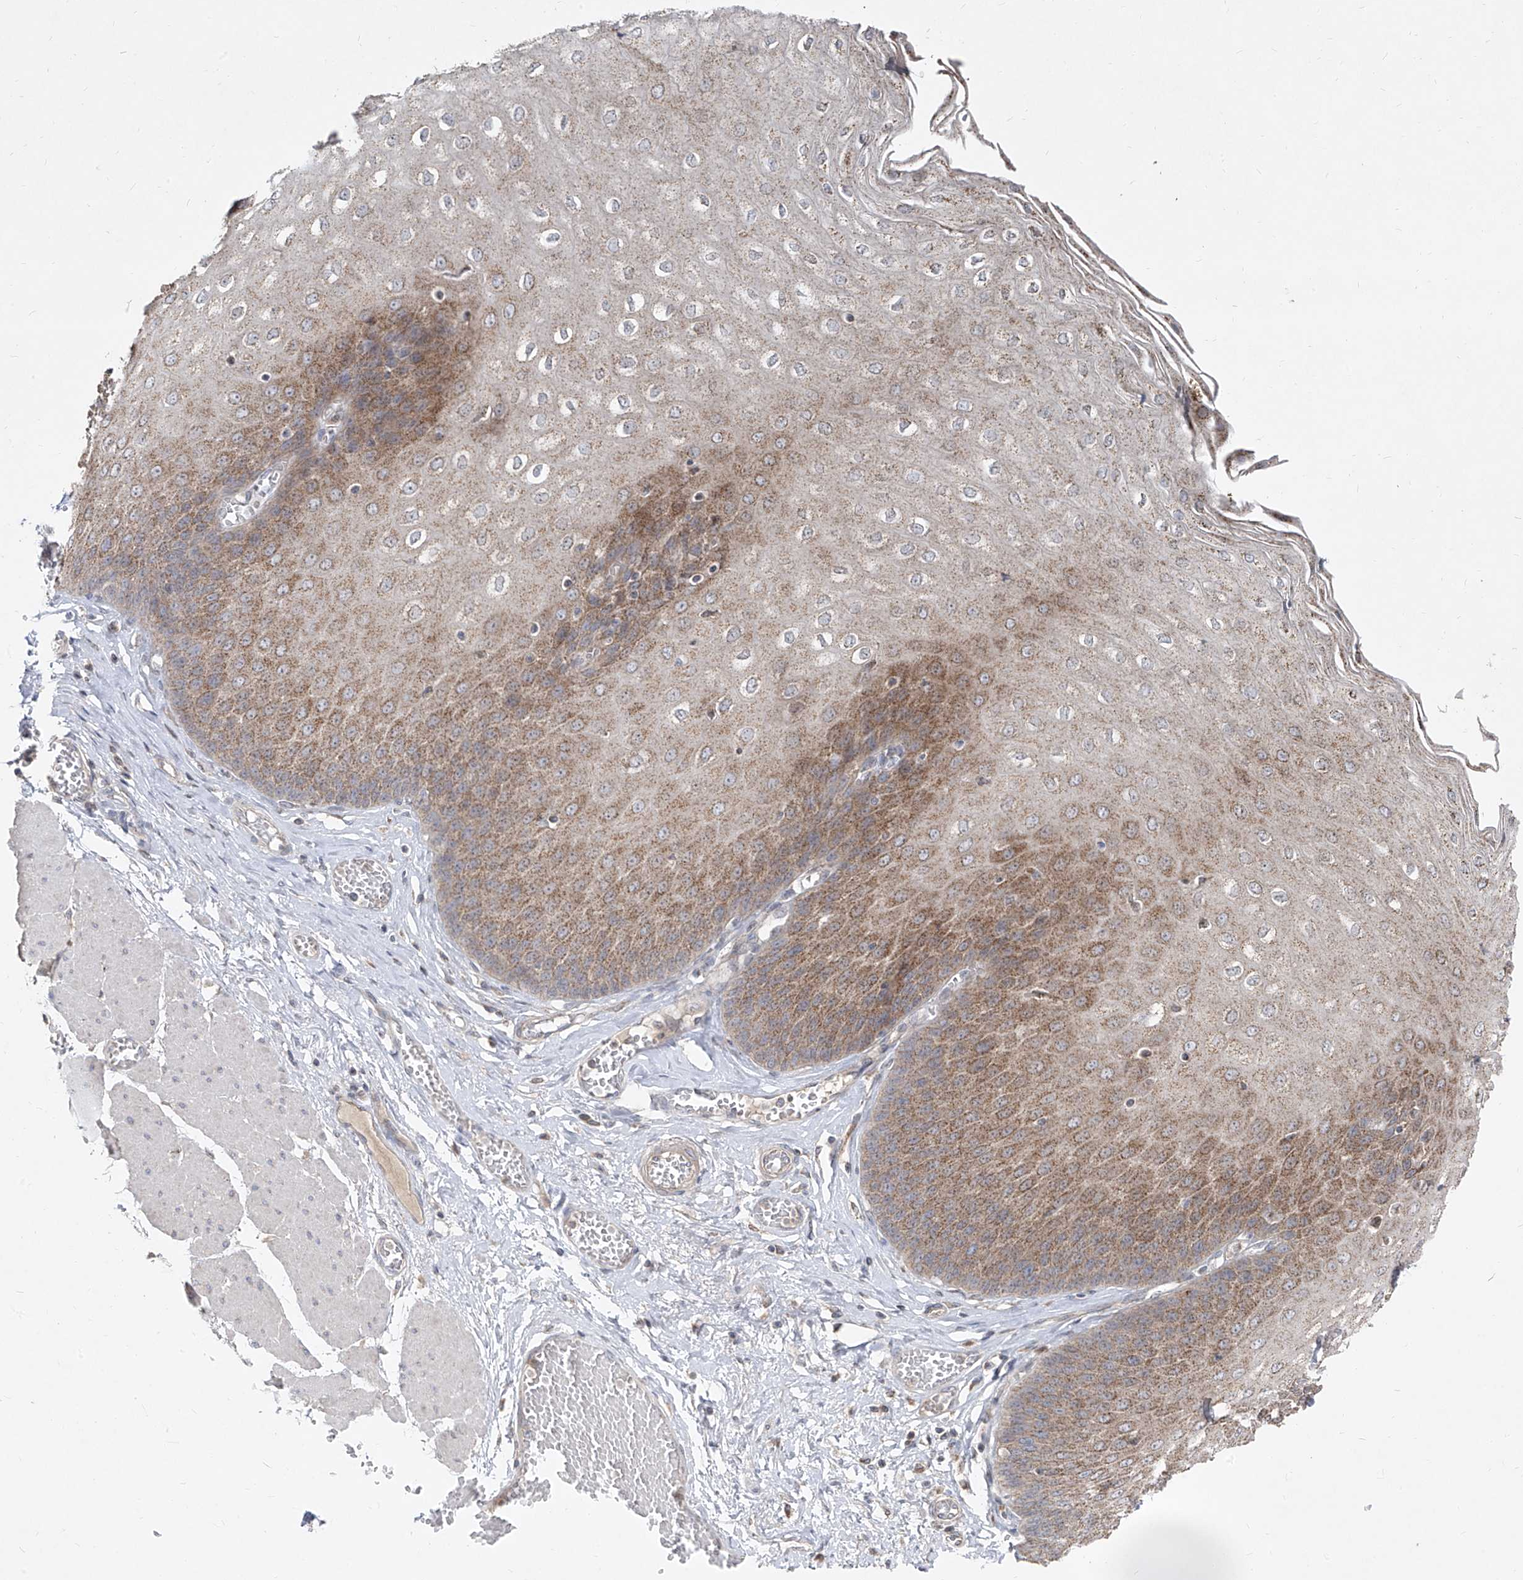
{"staining": {"intensity": "moderate", "quantity": ">75%", "location": "cytoplasmic/membranous"}, "tissue": "esophagus", "cell_type": "Squamous epithelial cells", "image_type": "normal", "snomed": [{"axis": "morphology", "description": "Normal tissue, NOS"}, {"axis": "topography", "description": "Esophagus"}], "caption": "Approximately >75% of squamous epithelial cells in unremarkable esophagus display moderate cytoplasmic/membranous protein staining as visualized by brown immunohistochemical staining.", "gene": "ABCD3", "patient": {"sex": "male", "age": 60}}